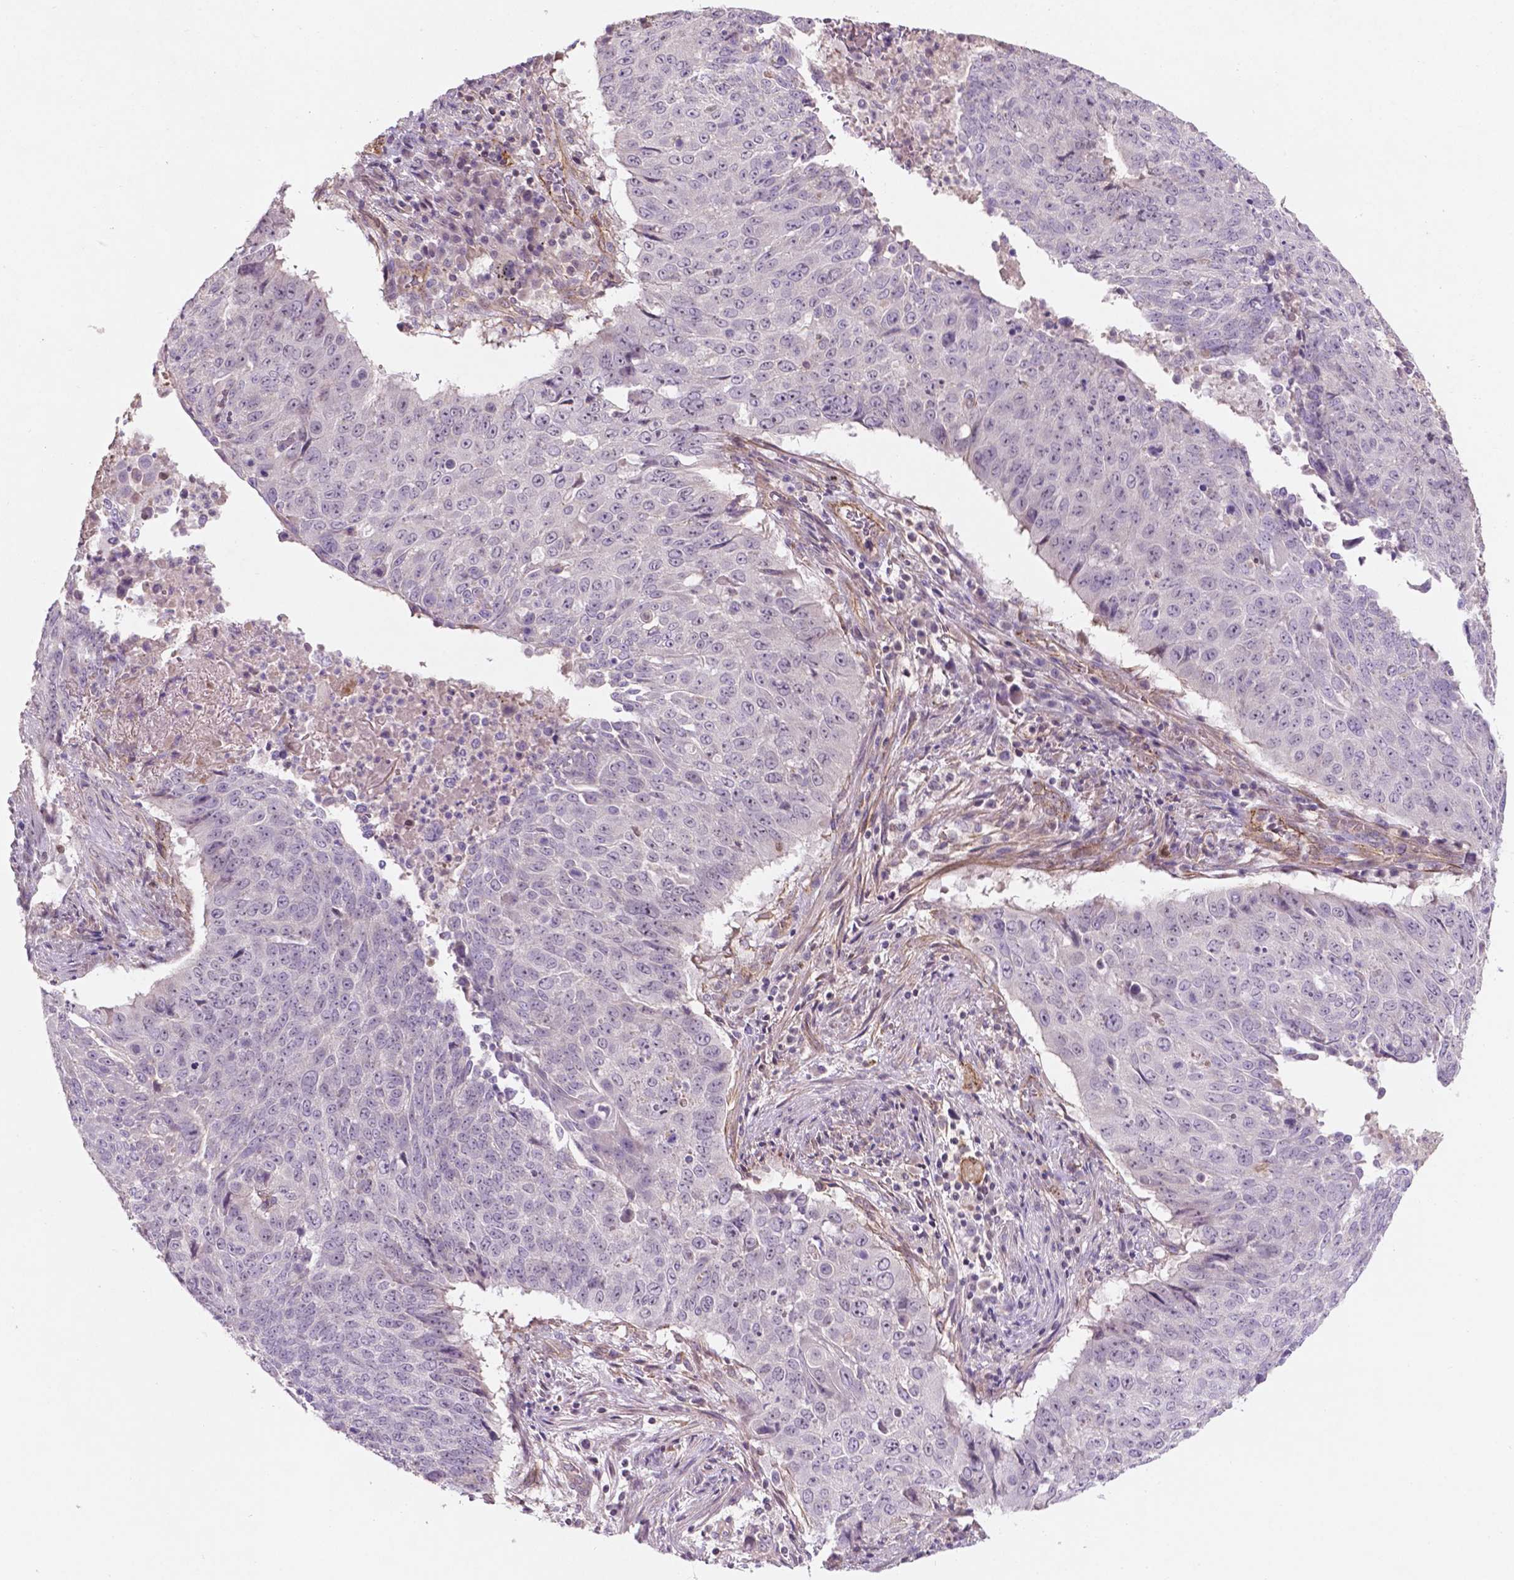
{"staining": {"intensity": "negative", "quantity": "none", "location": "none"}, "tissue": "lung cancer", "cell_type": "Tumor cells", "image_type": "cancer", "snomed": [{"axis": "morphology", "description": "Normal tissue, NOS"}, {"axis": "morphology", "description": "Squamous cell carcinoma, NOS"}, {"axis": "topography", "description": "Bronchus"}, {"axis": "topography", "description": "Lung"}], "caption": "Lung cancer was stained to show a protein in brown. There is no significant positivity in tumor cells. (DAB (3,3'-diaminobenzidine) immunohistochemistry visualized using brightfield microscopy, high magnification).", "gene": "ARL5C", "patient": {"sex": "male", "age": 64}}